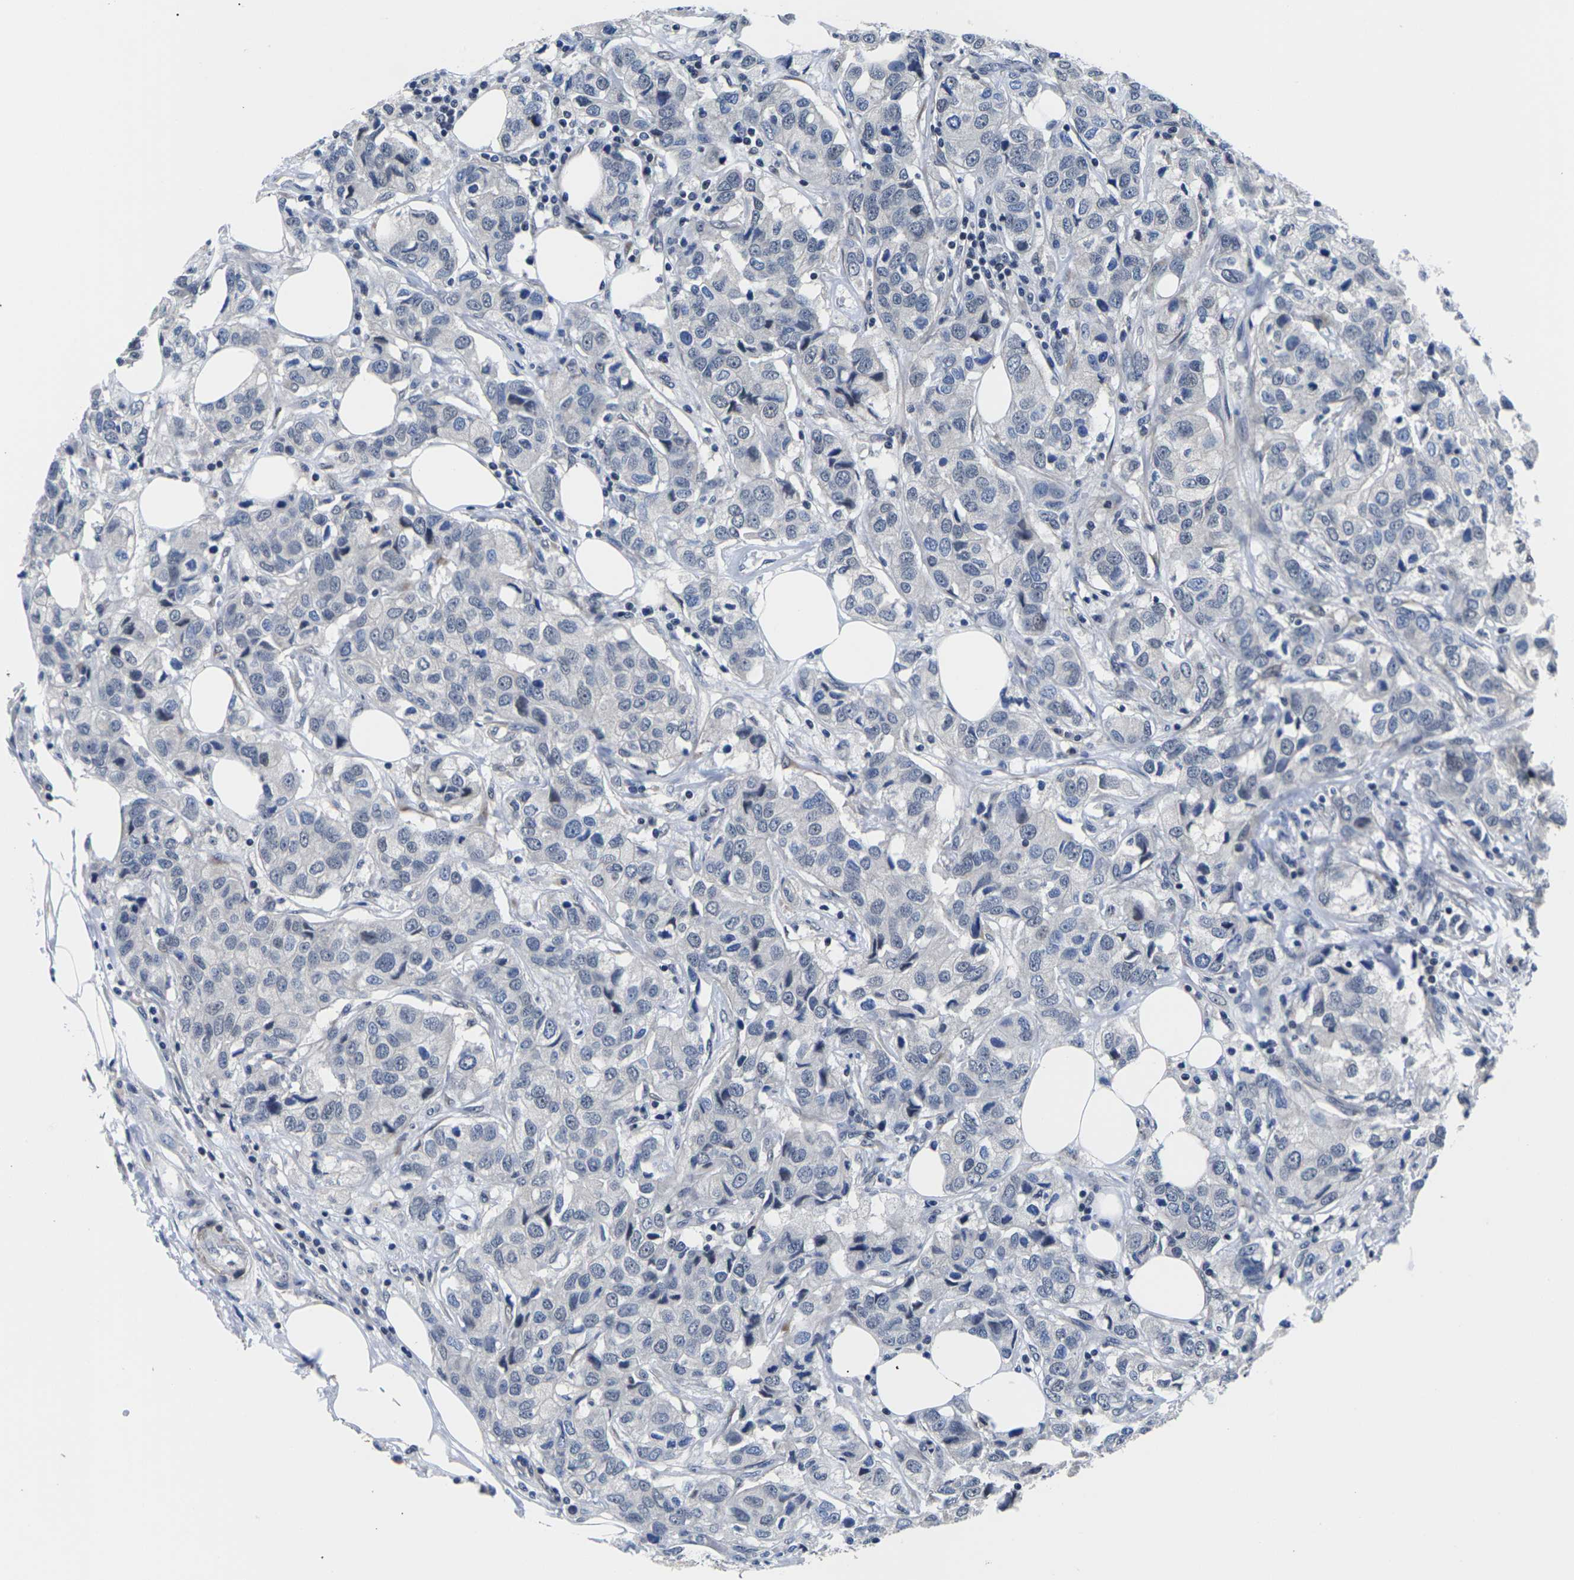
{"staining": {"intensity": "negative", "quantity": "none", "location": "none"}, "tissue": "breast cancer", "cell_type": "Tumor cells", "image_type": "cancer", "snomed": [{"axis": "morphology", "description": "Duct carcinoma"}, {"axis": "topography", "description": "Breast"}], "caption": "High power microscopy micrograph of an immunohistochemistry micrograph of breast cancer, revealing no significant positivity in tumor cells. (Immunohistochemistry, brightfield microscopy, high magnification).", "gene": "ST6GAL2", "patient": {"sex": "female", "age": 80}}